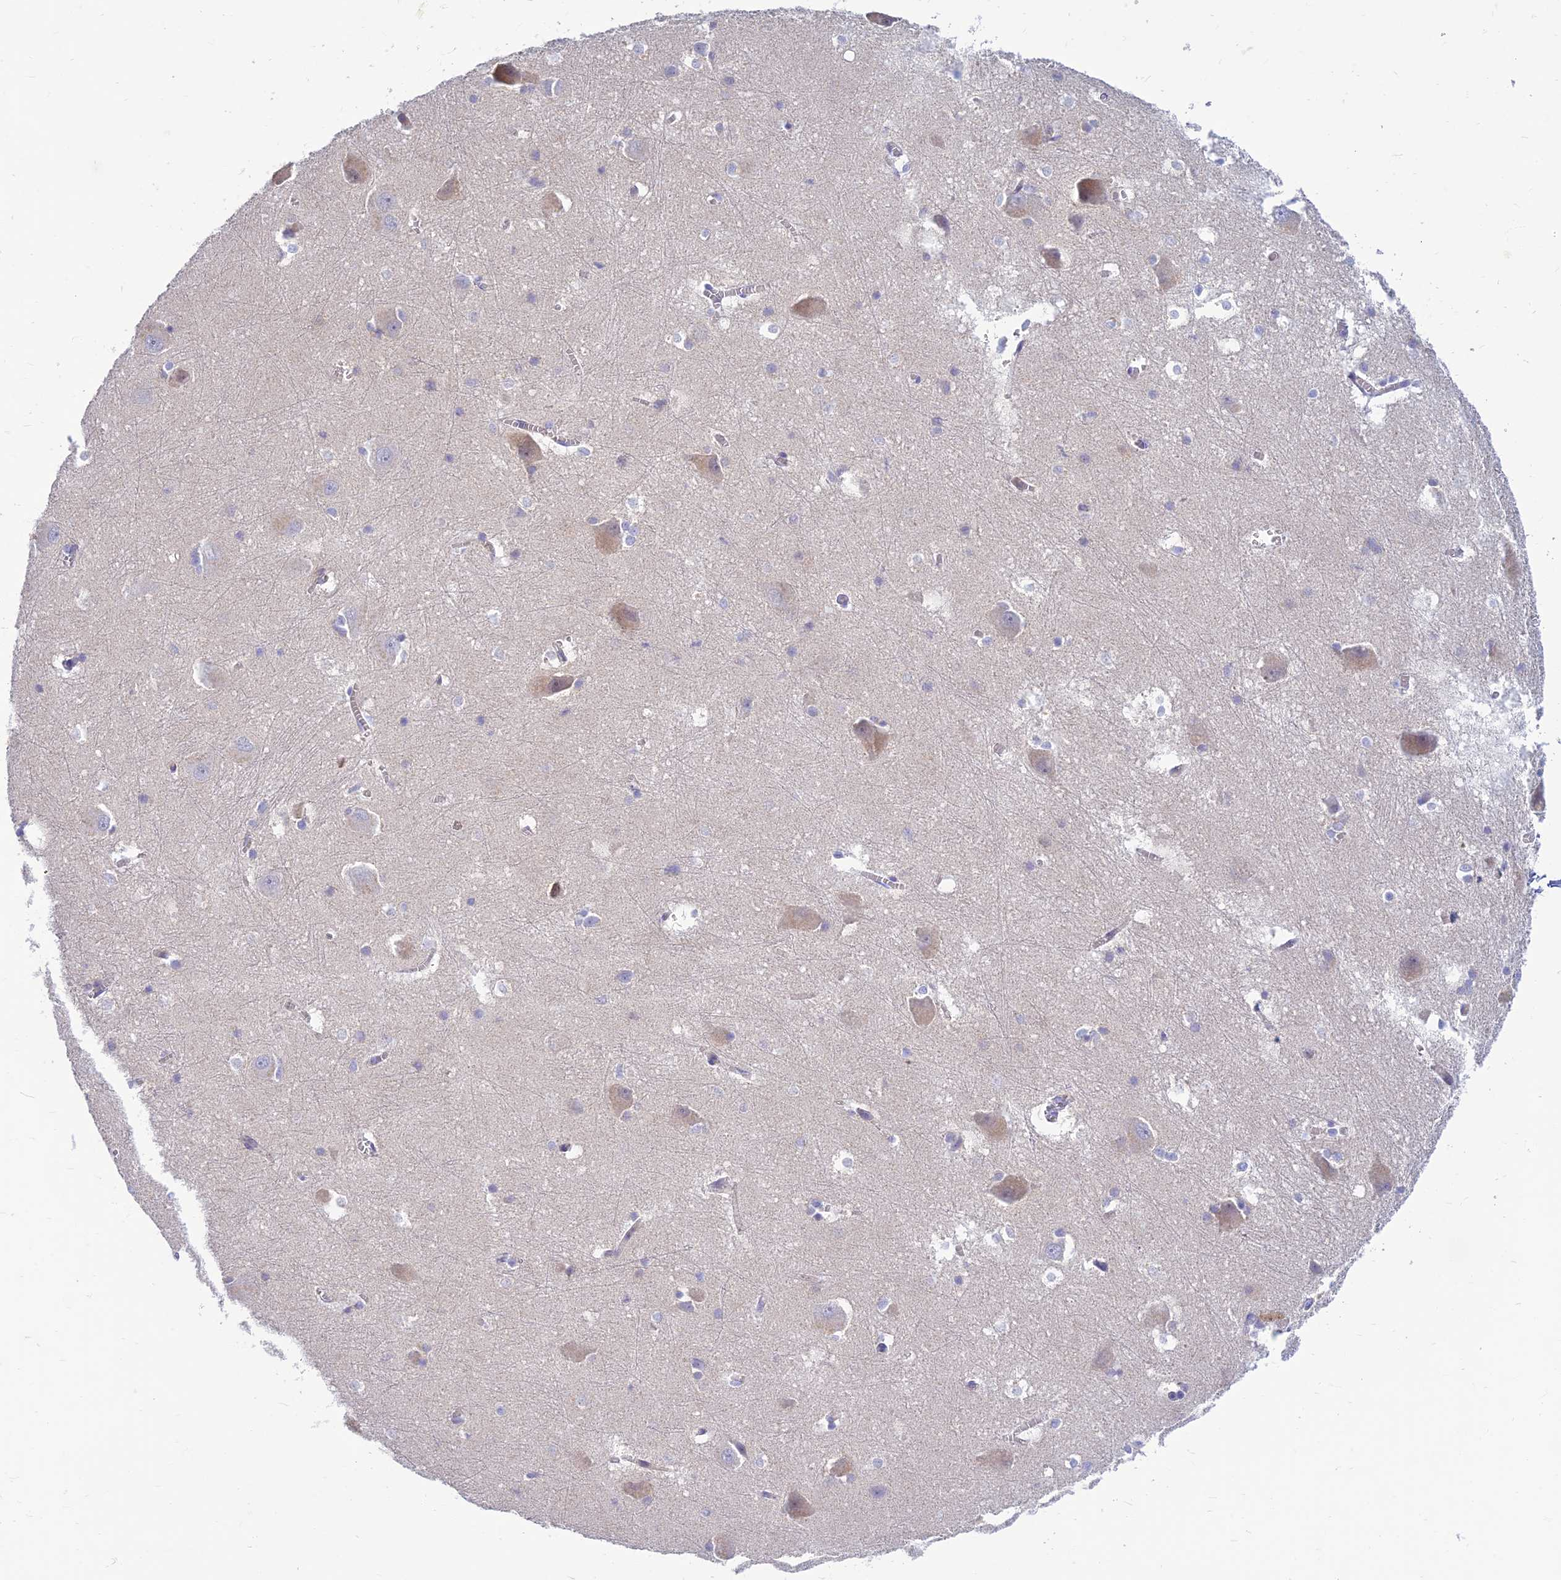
{"staining": {"intensity": "negative", "quantity": "none", "location": "none"}, "tissue": "caudate", "cell_type": "Glial cells", "image_type": "normal", "snomed": [{"axis": "morphology", "description": "Normal tissue, NOS"}, {"axis": "topography", "description": "Lateral ventricle wall"}], "caption": "IHC image of unremarkable caudate: human caudate stained with DAB (3,3'-diaminobenzidine) demonstrates no significant protein expression in glial cells. (DAB immunohistochemistry (IHC) visualized using brightfield microscopy, high magnification).", "gene": "CLIP4", "patient": {"sex": "male", "age": 37}}